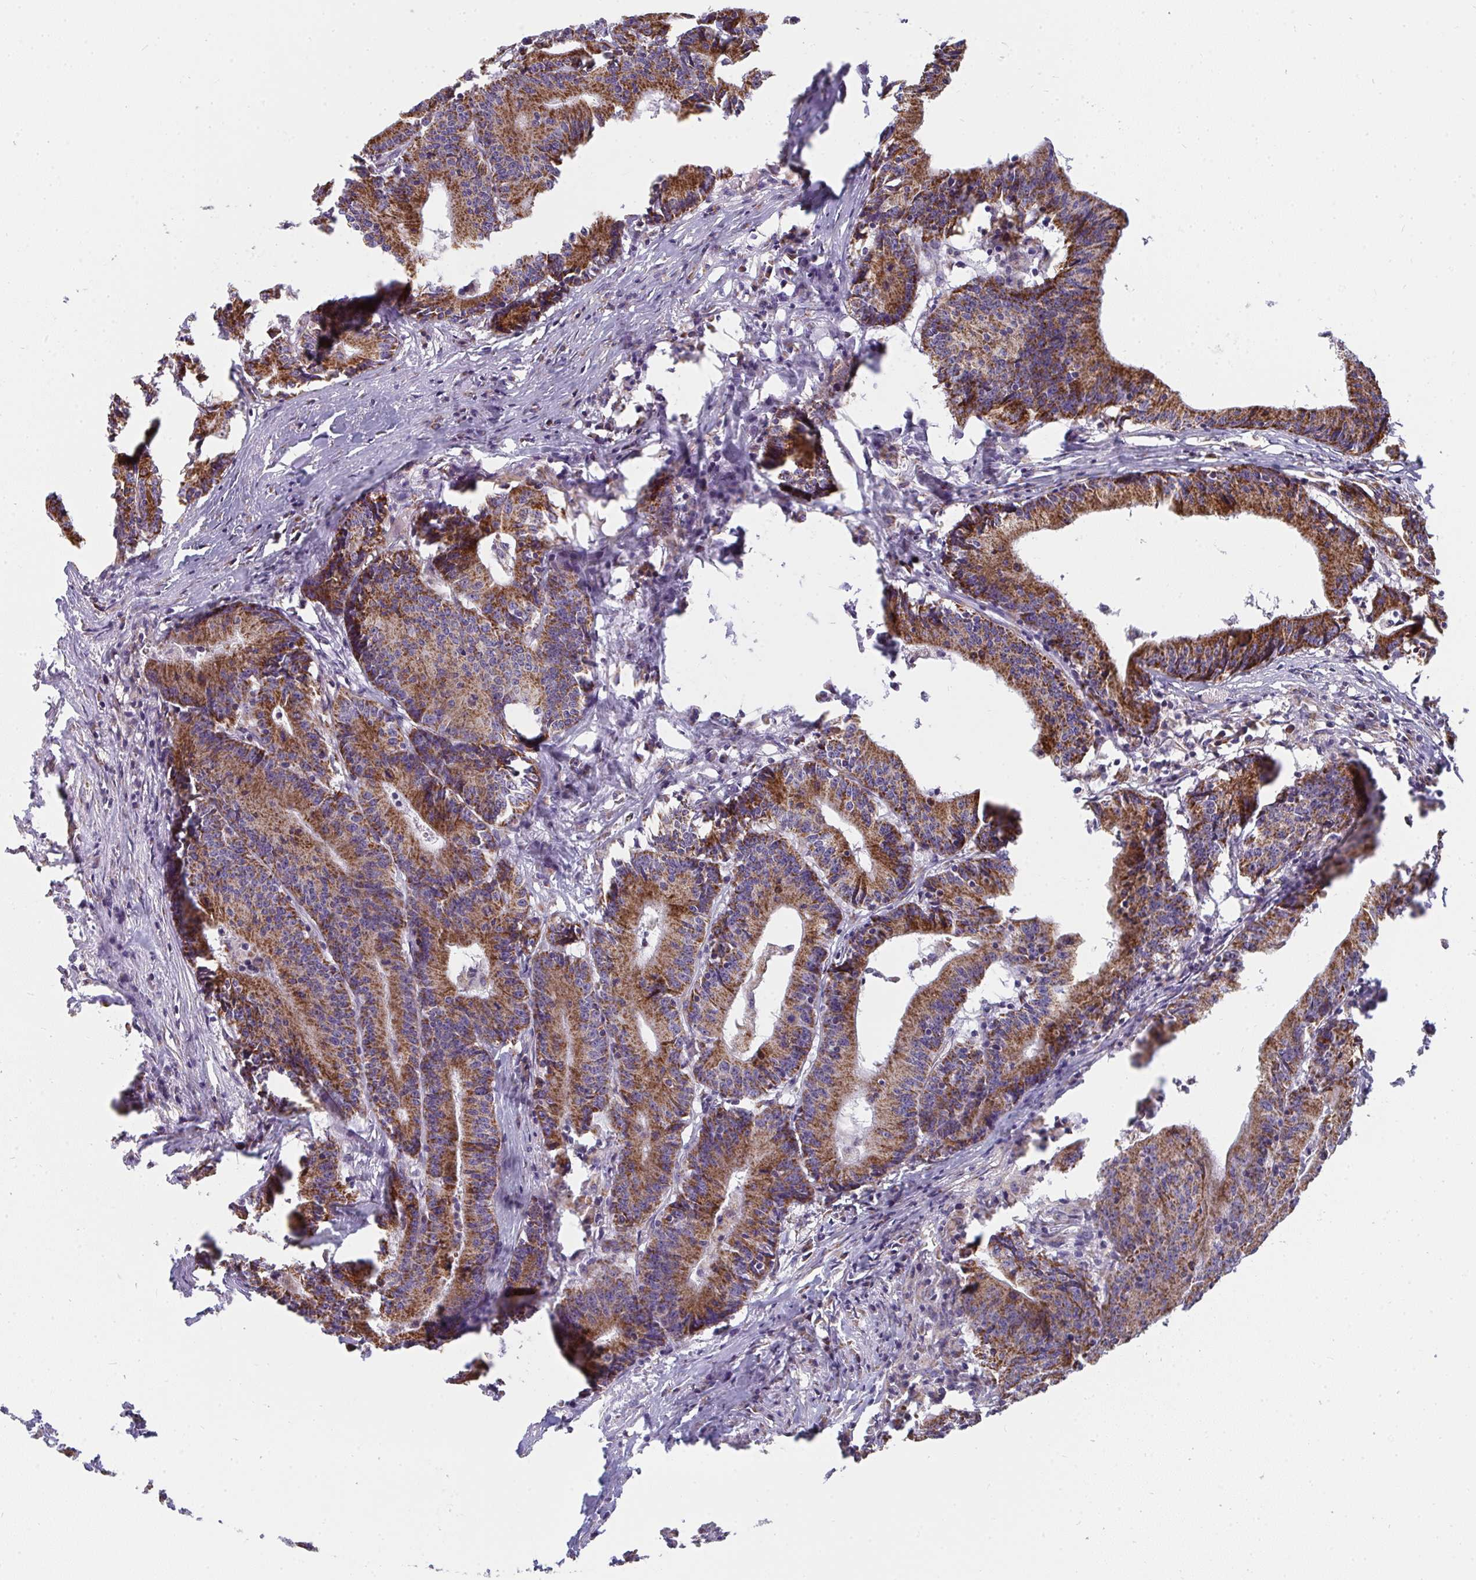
{"staining": {"intensity": "strong", "quantity": ">75%", "location": "cytoplasmic/membranous"}, "tissue": "colorectal cancer", "cell_type": "Tumor cells", "image_type": "cancer", "snomed": [{"axis": "morphology", "description": "Adenocarcinoma, NOS"}, {"axis": "topography", "description": "Colon"}], "caption": "Colorectal cancer tissue shows strong cytoplasmic/membranous staining in about >75% of tumor cells, visualized by immunohistochemistry. (DAB (3,3'-diaminobenzidine) IHC, brown staining for protein, blue staining for nuclei).", "gene": "FAHD1", "patient": {"sex": "female", "age": 78}}